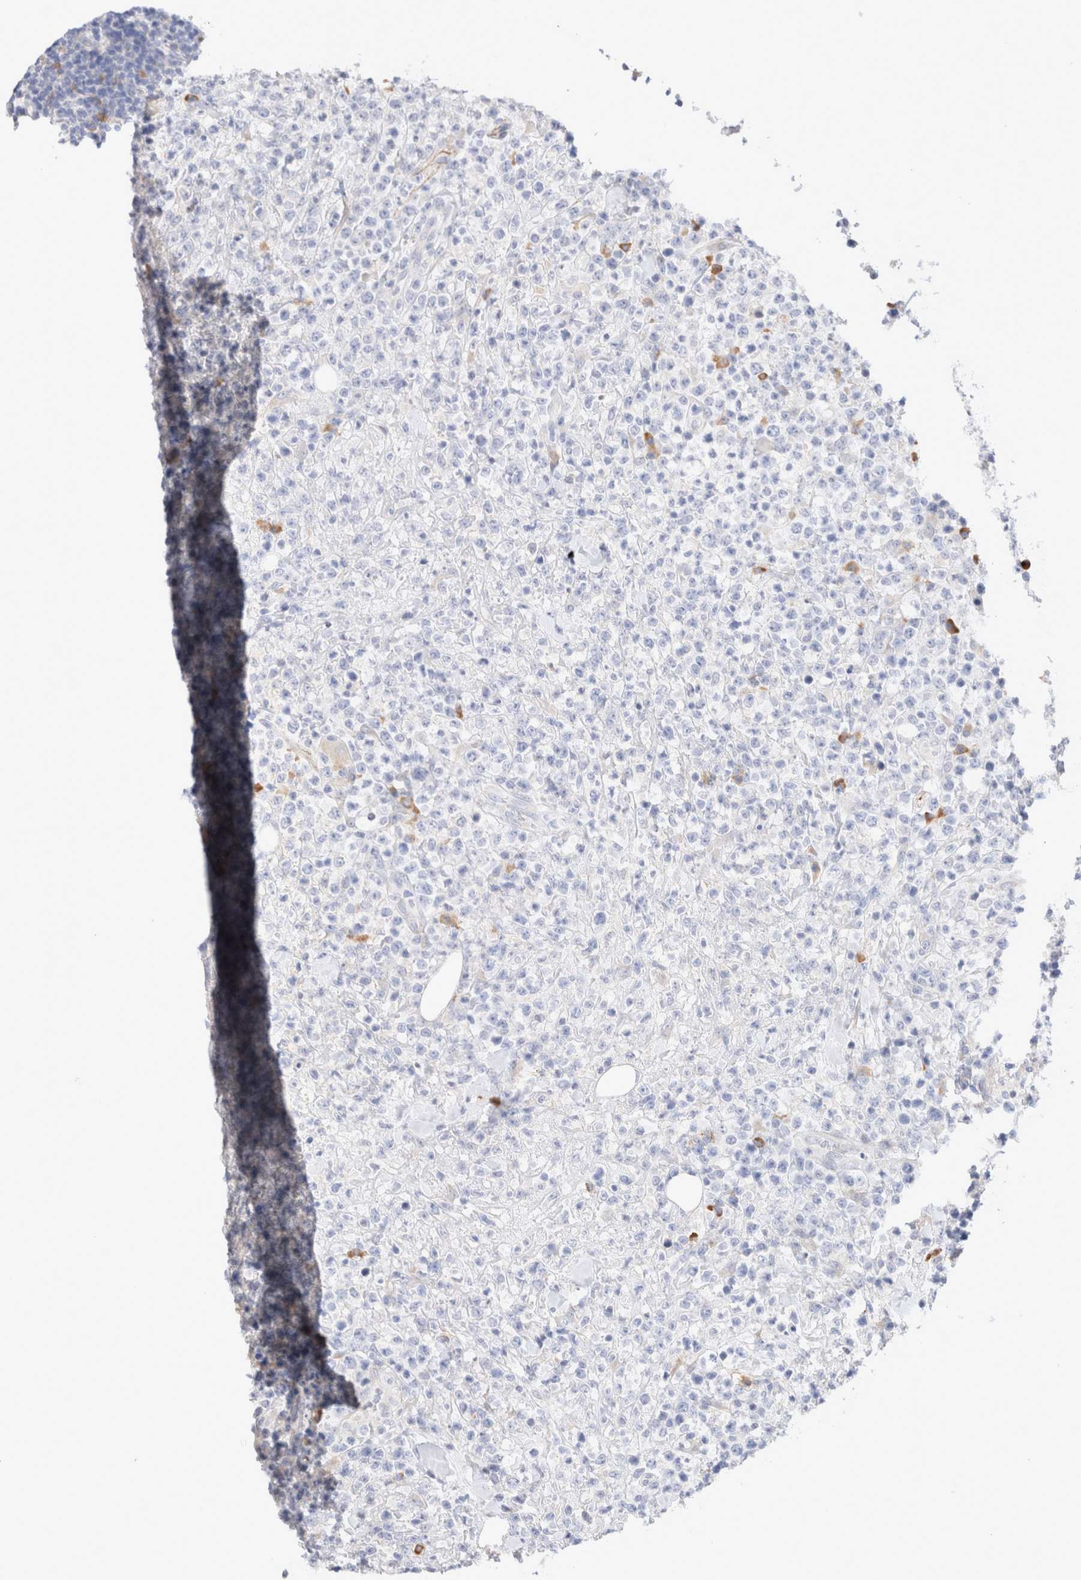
{"staining": {"intensity": "negative", "quantity": "none", "location": "none"}, "tissue": "lymphoma", "cell_type": "Tumor cells", "image_type": "cancer", "snomed": [{"axis": "morphology", "description": "Malignant lymphoma, non-Hodgkin's type, High grade"}, {"axis": "topography", "description": "Colon"}], "caption": "This is a micrograph of IHC staining of high-grade malignant lymphoma, non-Hodgkin's type, which shows no positivity in tumor cells. Nuclei are stained in blue.", "gene": "GADD45G", "patient": {"sex": "female", "age": 53}}